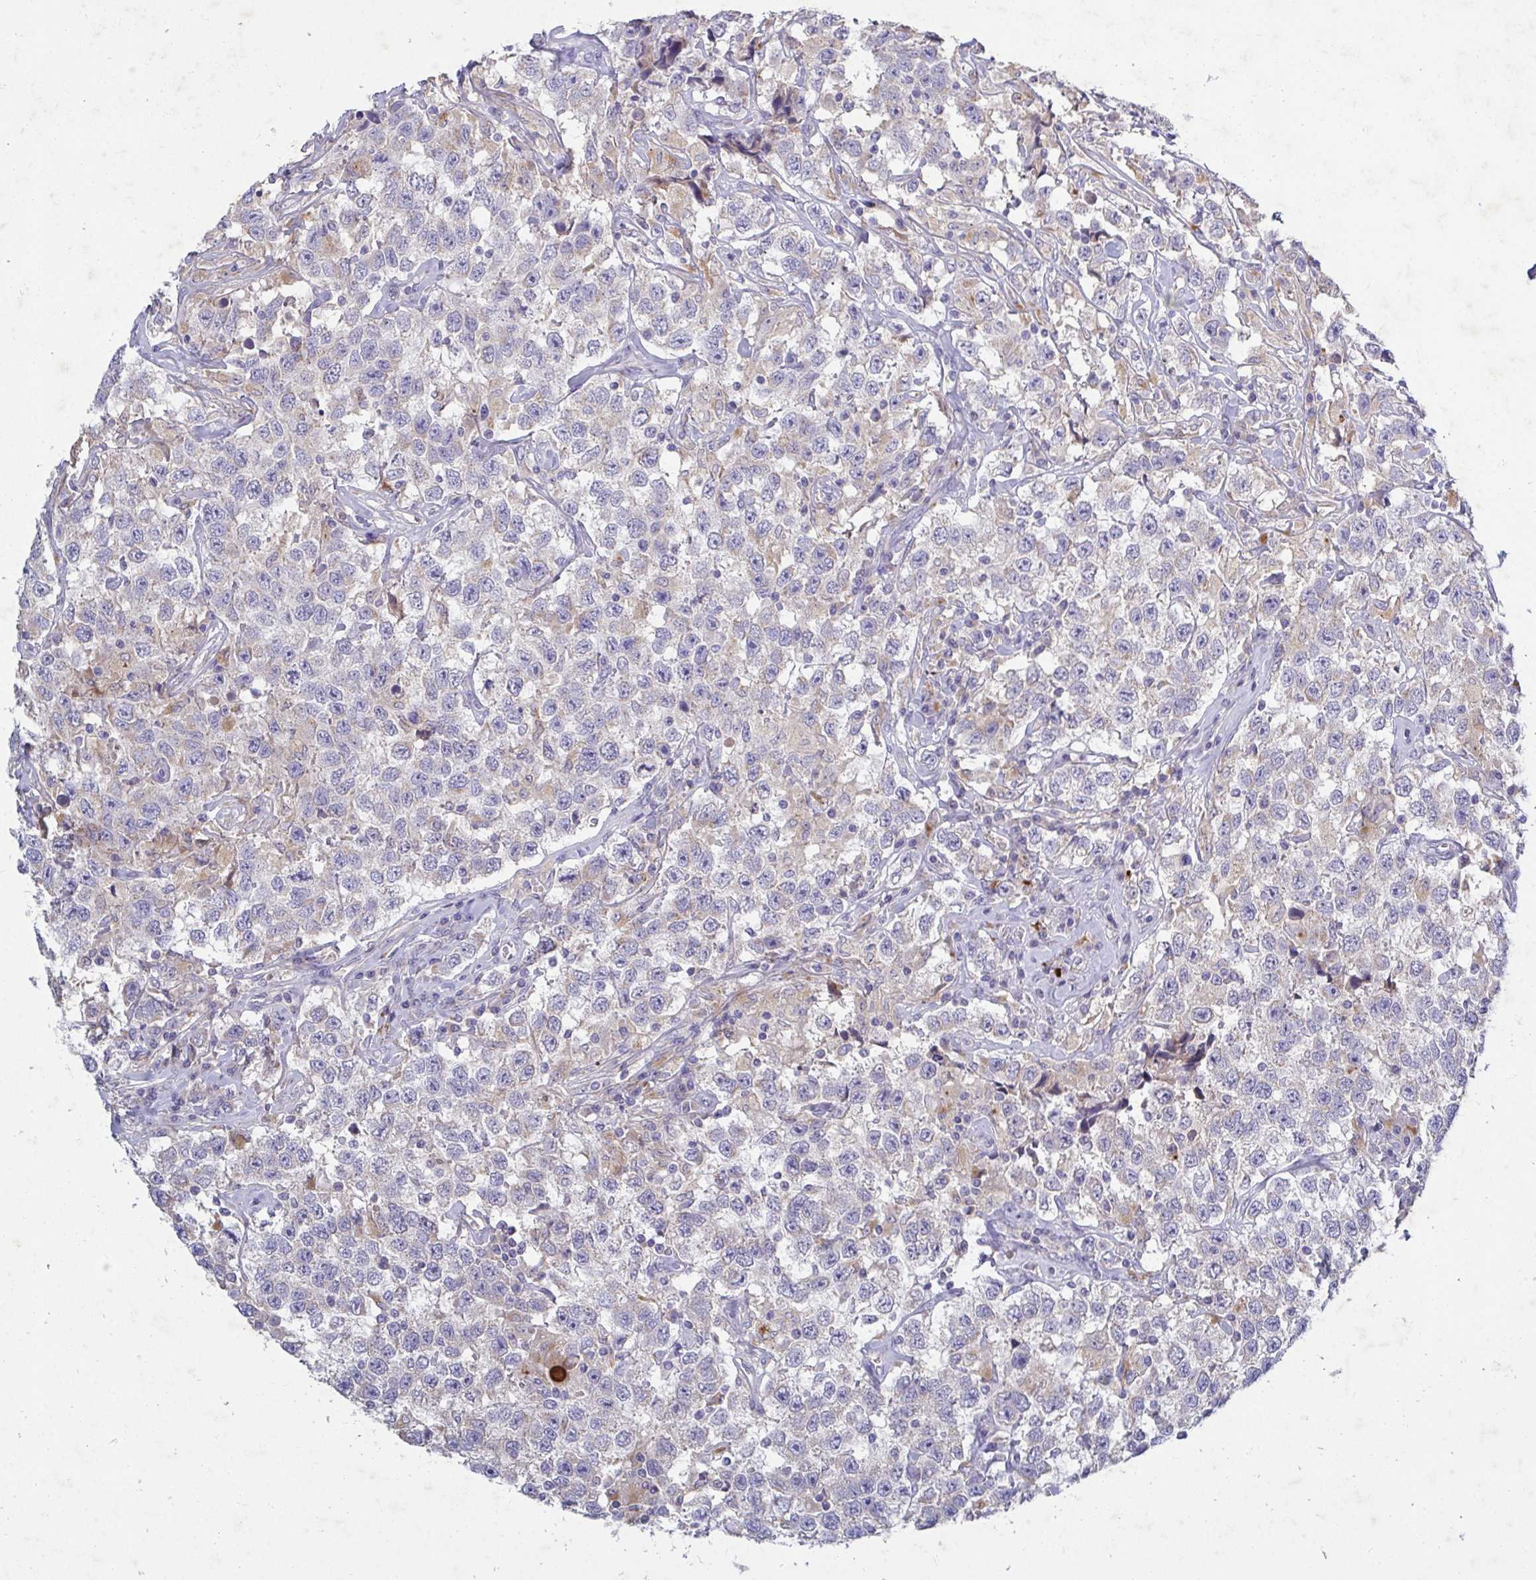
{"staining": {"intensity": "negative", "quantity": "none", "location": "none"}, "tissue": "testis cancer", "cell_type": "Tumor cells", "image_type": "cancer", "snomed": [{"axis": "morphology", "description": "Seminoma, NOS"}, {"axis": "topography", "description": "Testis"}], "caption": "A micrograph of testis cancer (seminoma) stained for a protein displays no brown staining in tumor cells.", "gene": "GALNT13", "patient": {"sex": "male", "age": 41}}